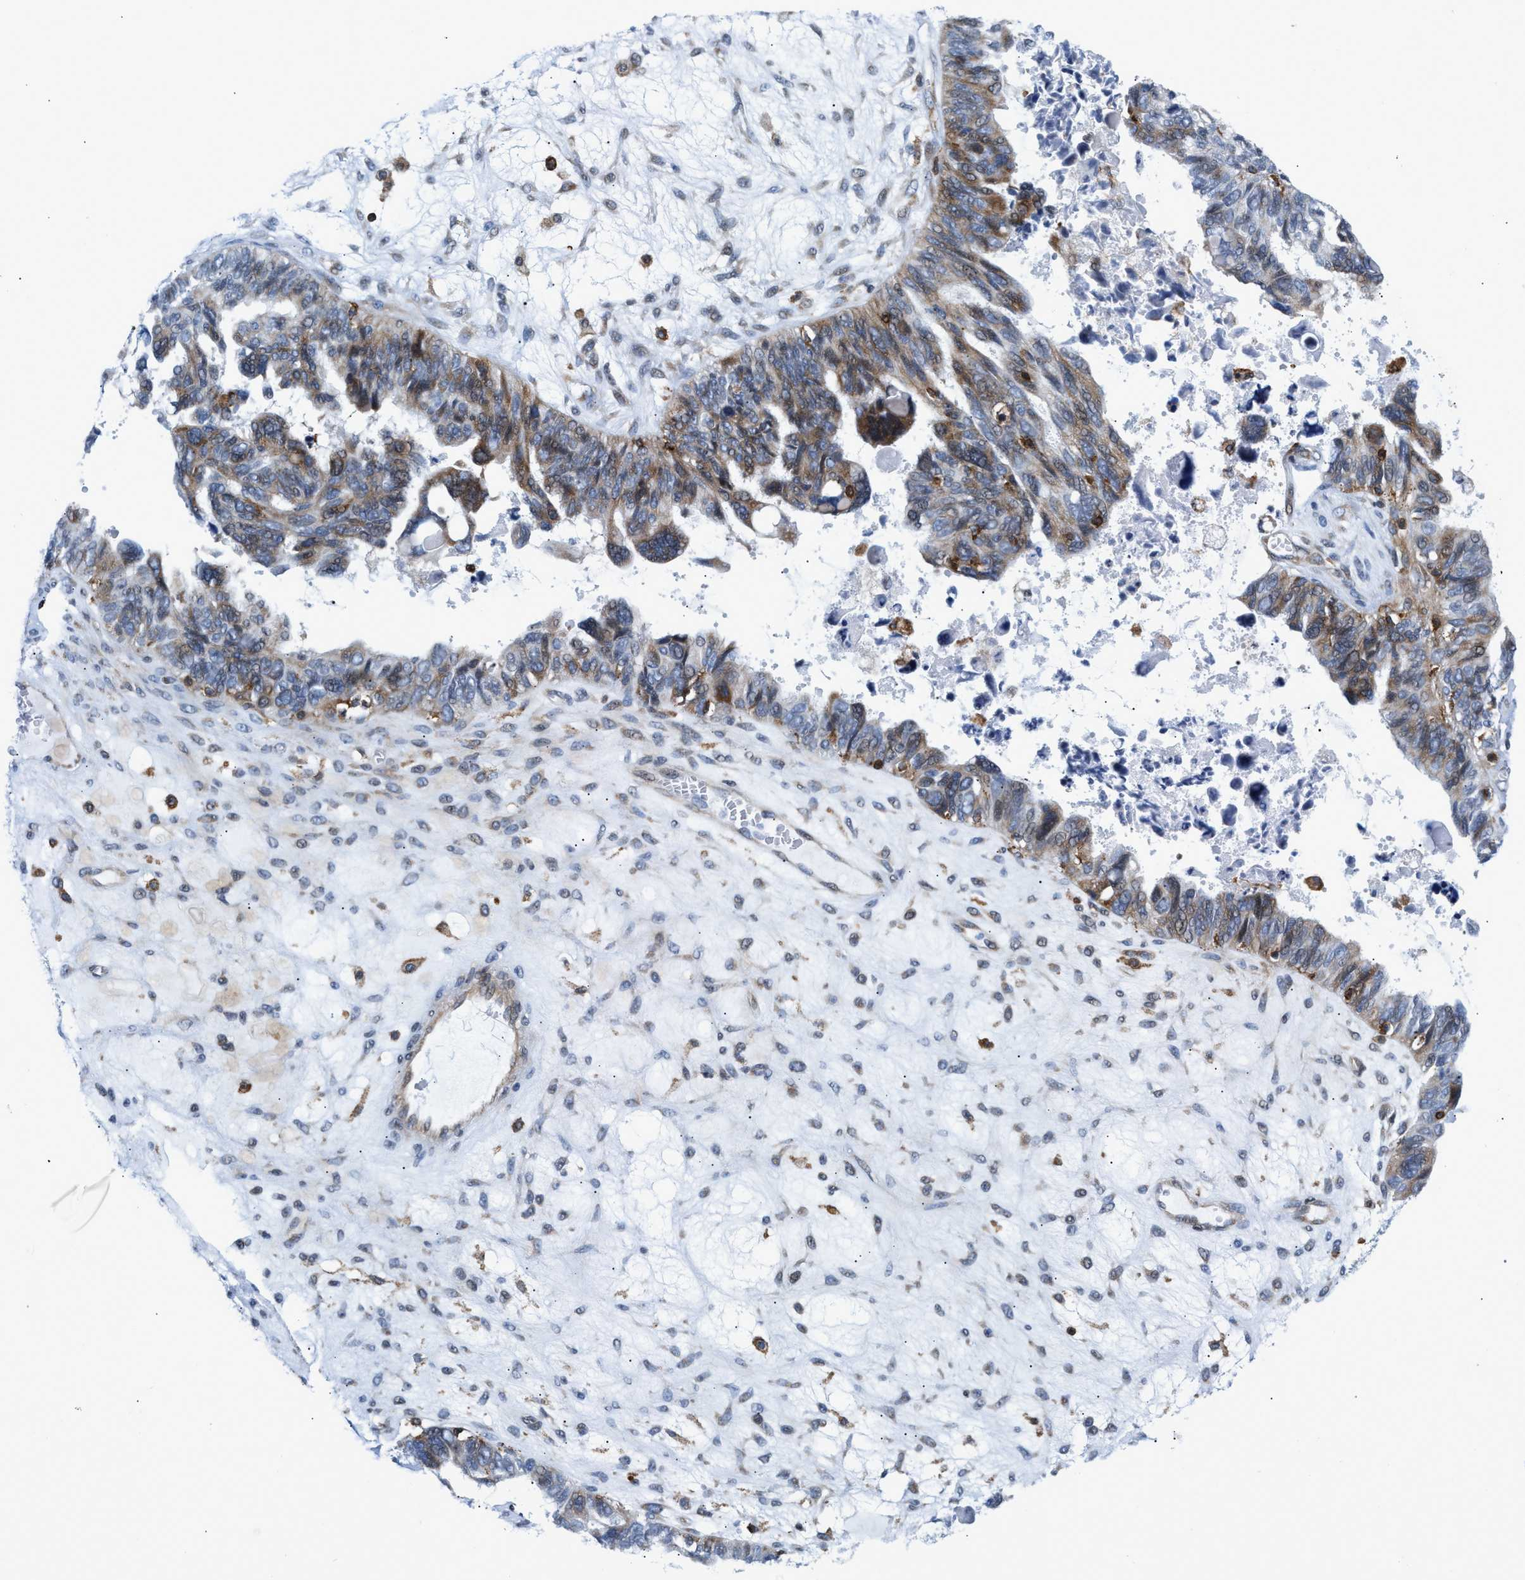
{"staining": {"intensity": "weak", "quantity": ">75%", "location": "cytoplasmic/membranous,nuclear"}, "tissue": "ovarian cancer", "cell_type": "Tumor cells", "image_type": "cancer", "snomed": [{"axis": "morphology", "description": "Cystadenocarcinoma, serous, NOS"}, {"axis": "topography", "description": "Ovary"}], "caption": "Serous cystadenocarcinoma (ovarian) was stained to show a protein in brown. There is low levels of weak cytoplasmic/membranous and nuclear expression in approximately >75% of tumor cells.", "gene": "ATP9A", "patient": {"sex": "female", "age": 79}}